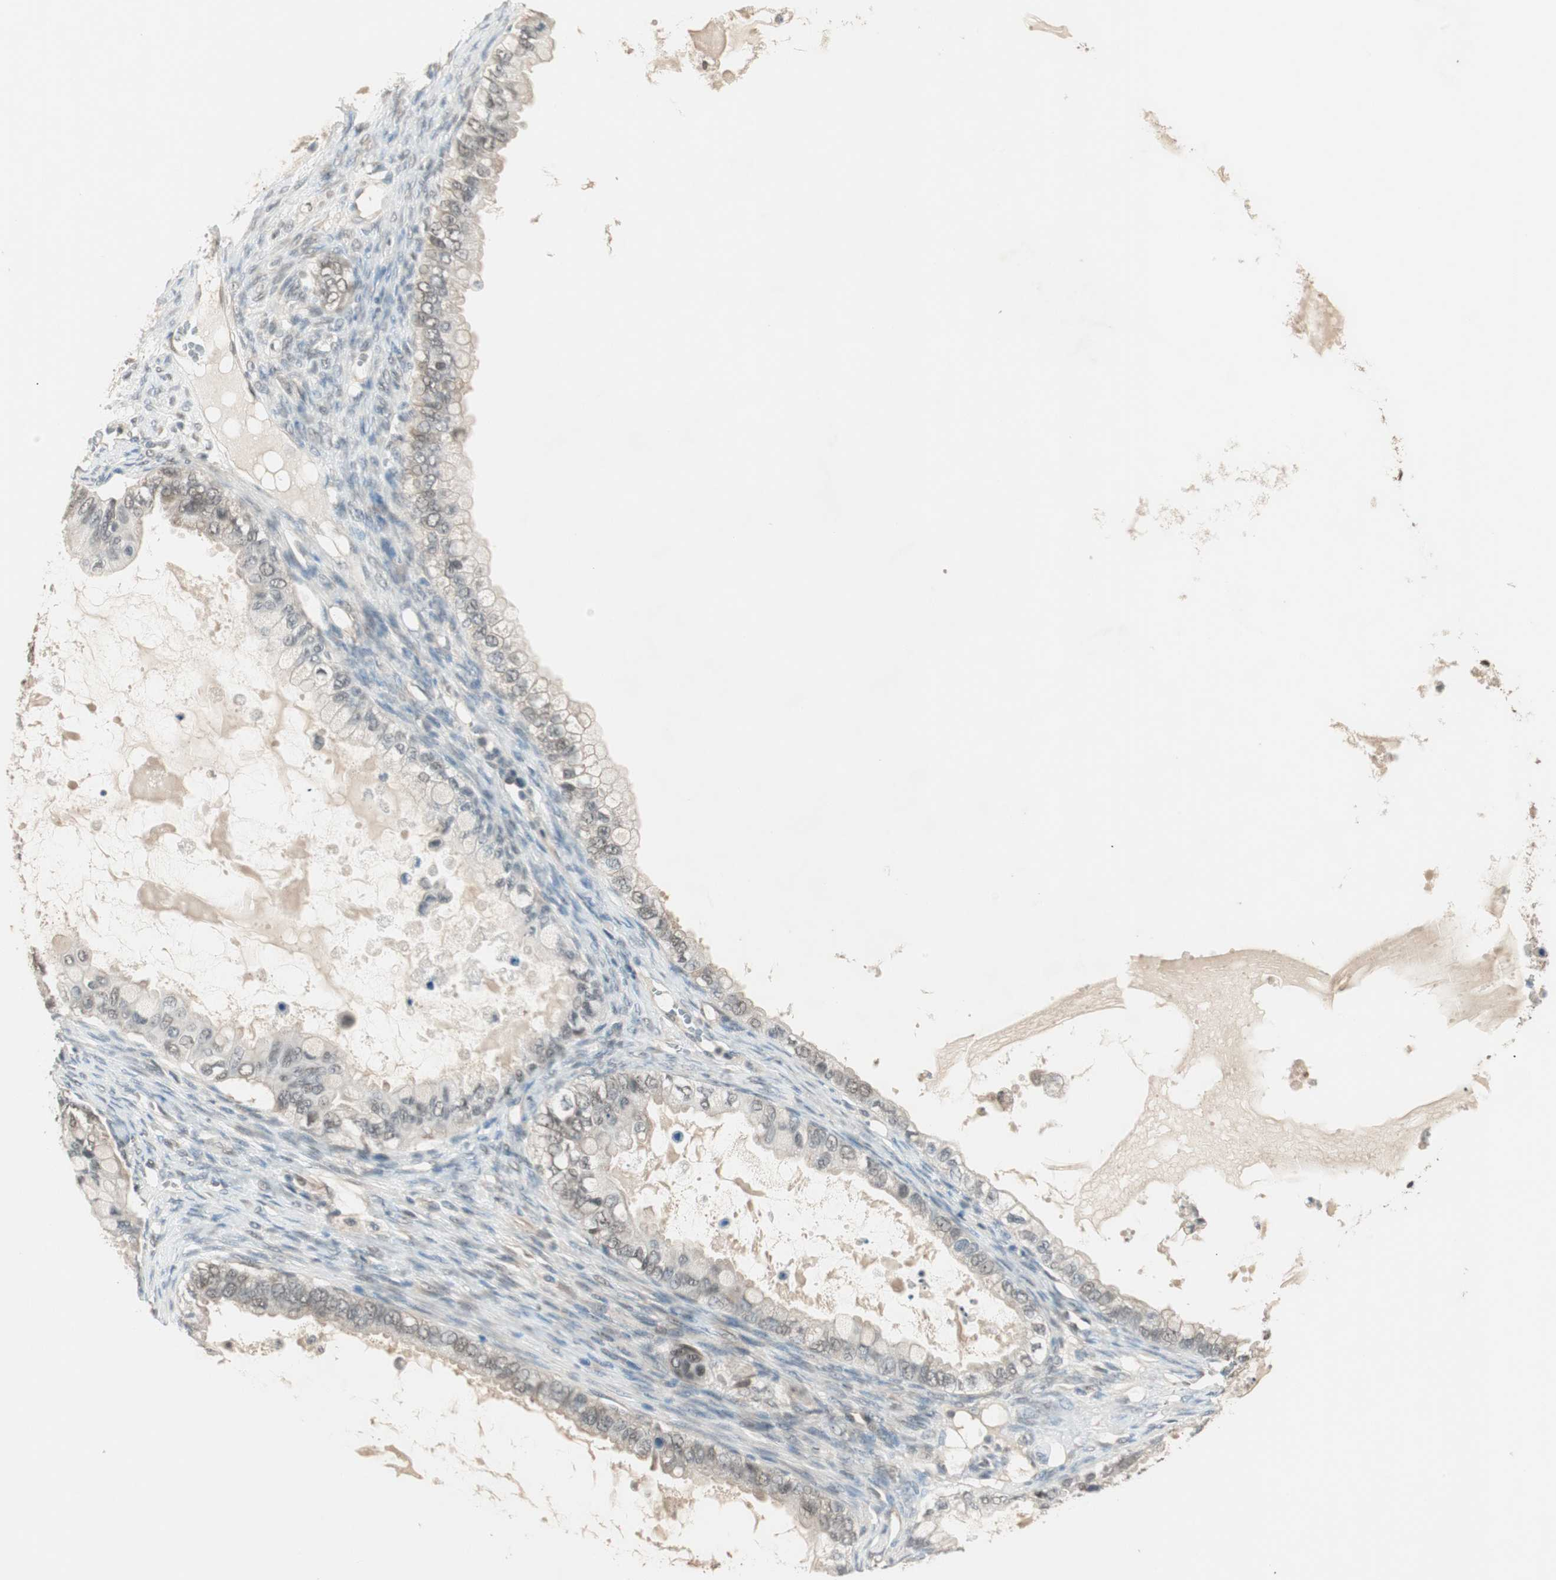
{"staining": {"intensity": "weak", "quantity": "<25%", "location": "nuclear"}, "tissue": "ovarian cancer", "cell_type": "Tumor cells", "image_type": "cancer", "snomed": [{"axis": "morphology", "description": "Cystadenocarcinoma, mucinous, NOS"}, {"axis": "topography", "description": "Ovary"}], "caption": "The photomicrograph displays no significant positivity in tumor cells of mucinous cystadenocarcinoma (ovarian). (Stains: DAB IHC with hematoxylin counter stain, Microscopy: brightfield microscopy at high magnification).", "gene": "USP5", "patient": {"sex": "female", "age": 80}}